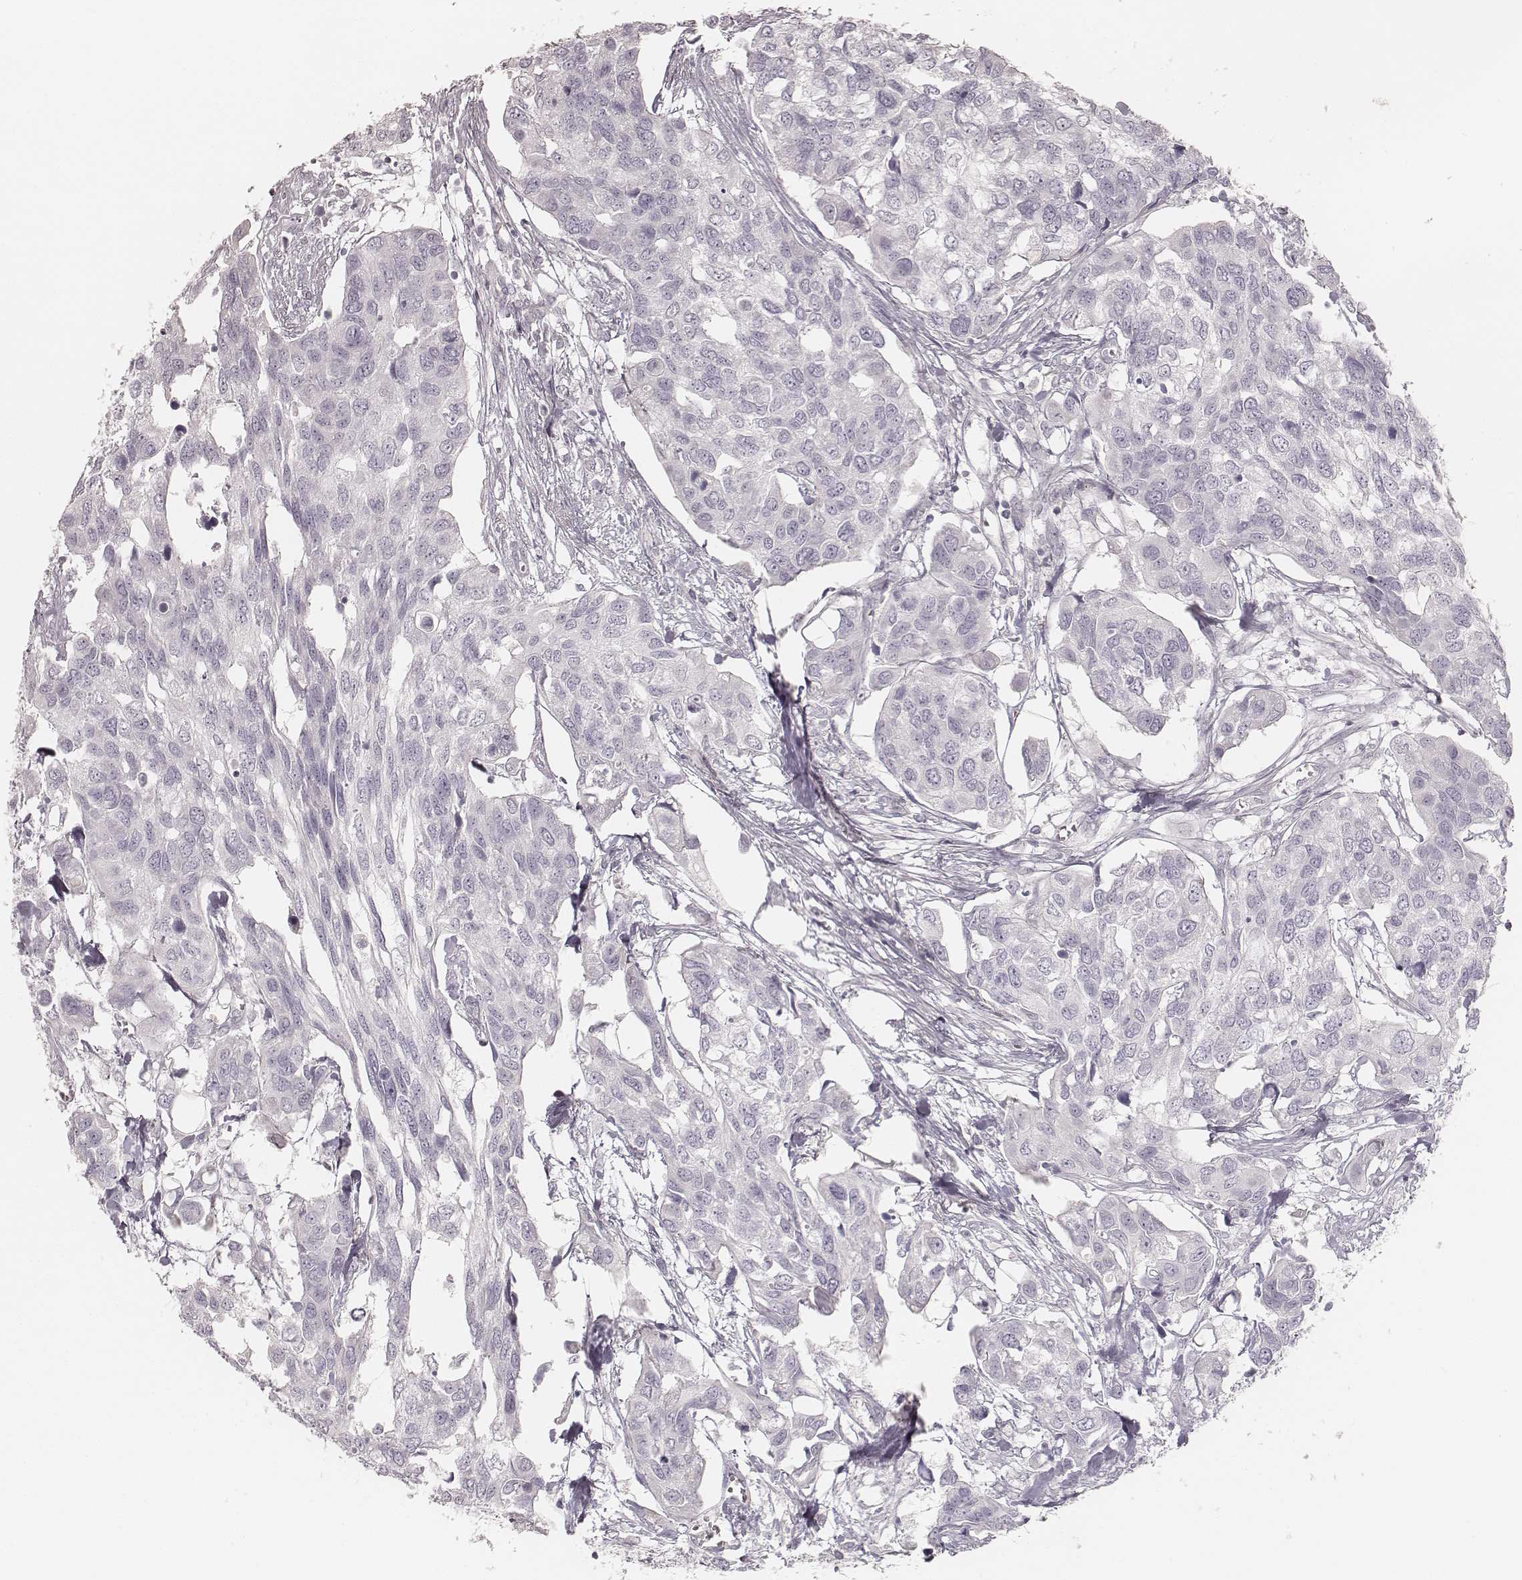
{"staining": {"intensity": "negative", "quantity": "none", "location": "none"}, "tissue": "urothelial cancer", "cell_type": "Tumor cells", "image_type": "cancer", "snomed": [{"axis": "morphology", "description": "Urothelial carcinoma, High grade"}, {"axis": "topography", "description": "Urinary bladder"}], "caption": "This histopathology image is of urothelial cancer stained with immunohistochemistry (IHC) to label a protein in brown with the nuclei are counter-stained blue. There is no positivity in tumor cells.", "gene": "KRT72", "patient": {"sex": "male", "age": 60}}